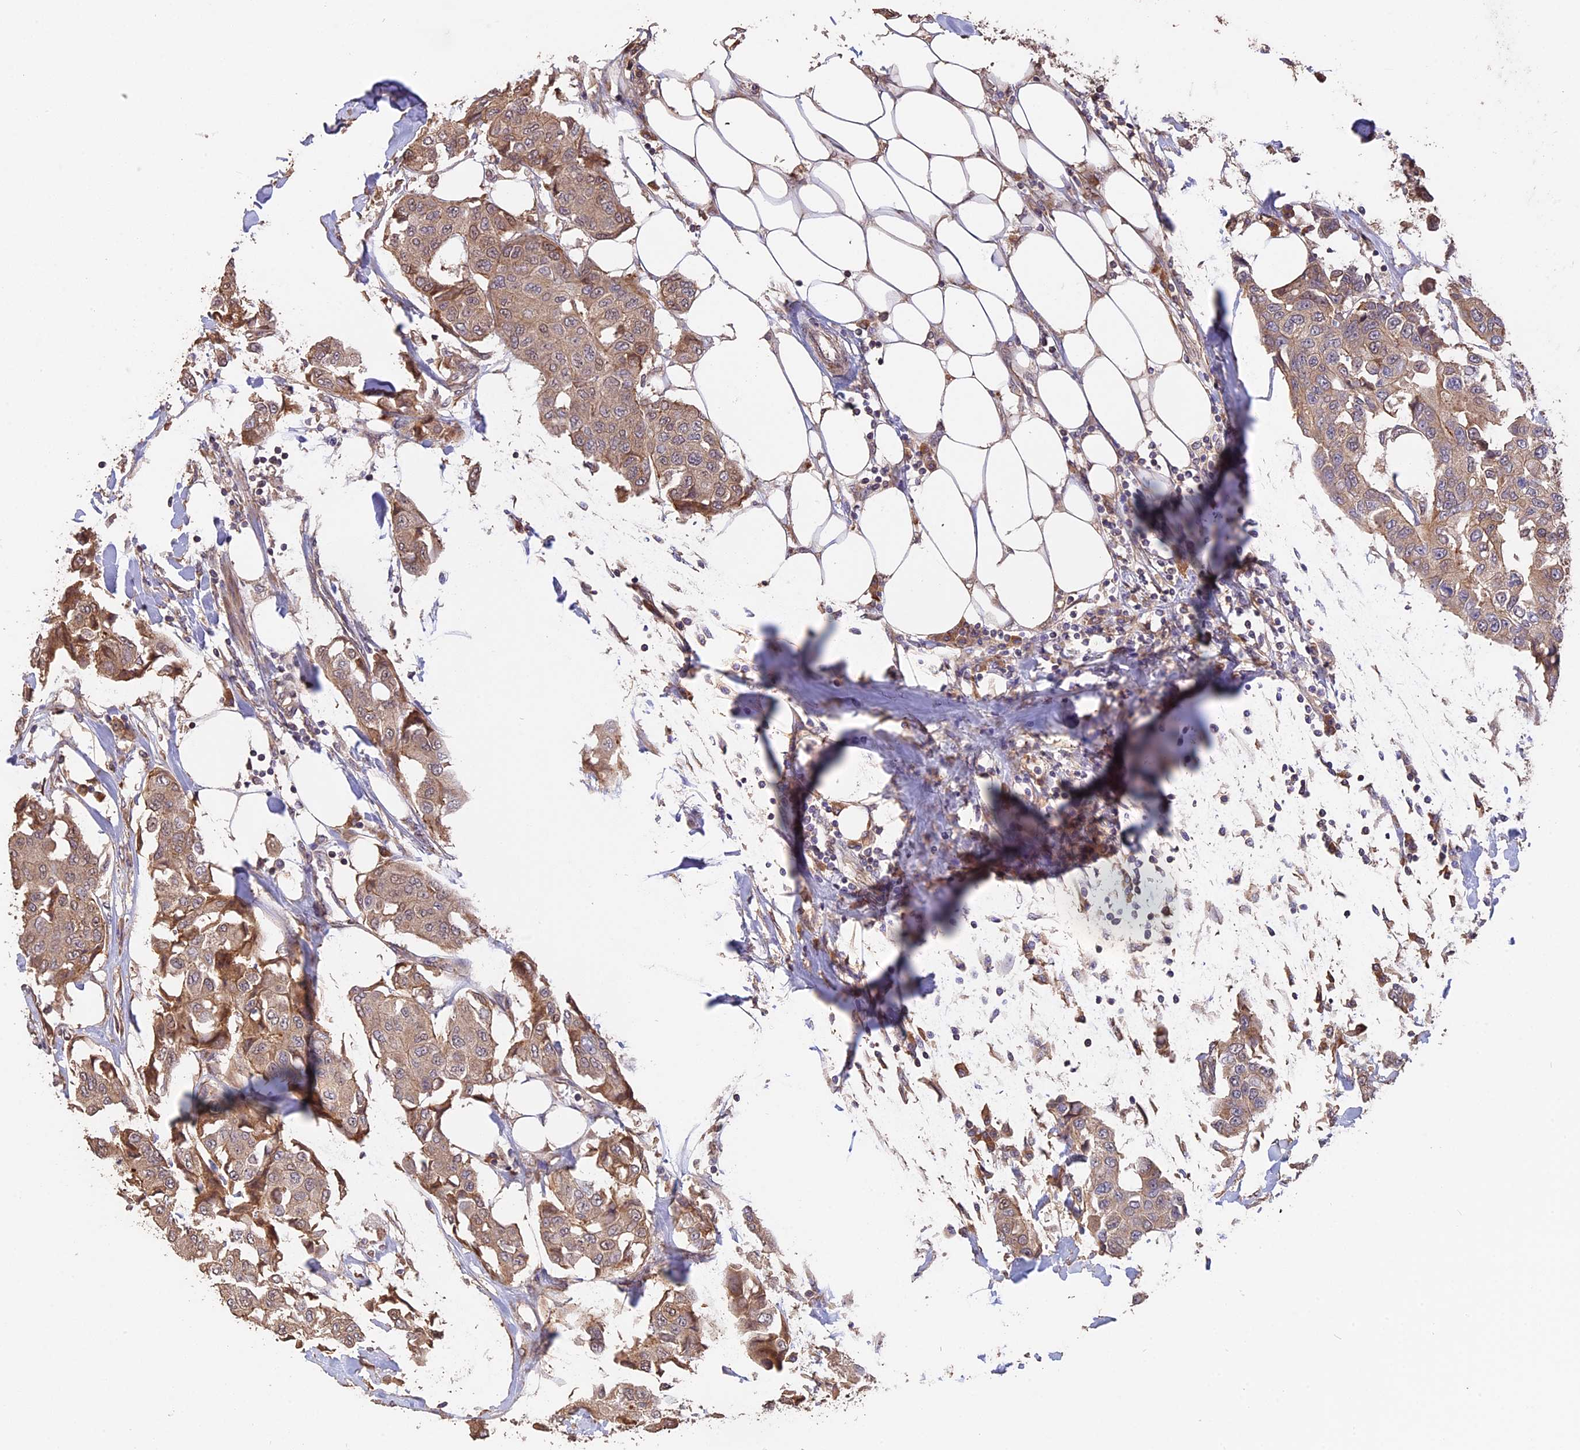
{"staining": {"intensity": "weak", "quantity": ">75%", "location": "cytoplasmic/membranous"}, "tissue": "breast cancer", "cell_type": "Tumor cells", "image_type": "cancer", "snomed": [{"axis": "morphology", "description": "Duct carcinoma"}, {"axis": "topography", "description": "Breast"}], "caption": "Protein positivity by immunohistochemistry (IHC) demonstrates weak cytoplasmic/membranous positivity in about >75% of tumor cells in breast cancer.", "gene": "RASAL1", "patient": {"sex": "female", "age": 80}}